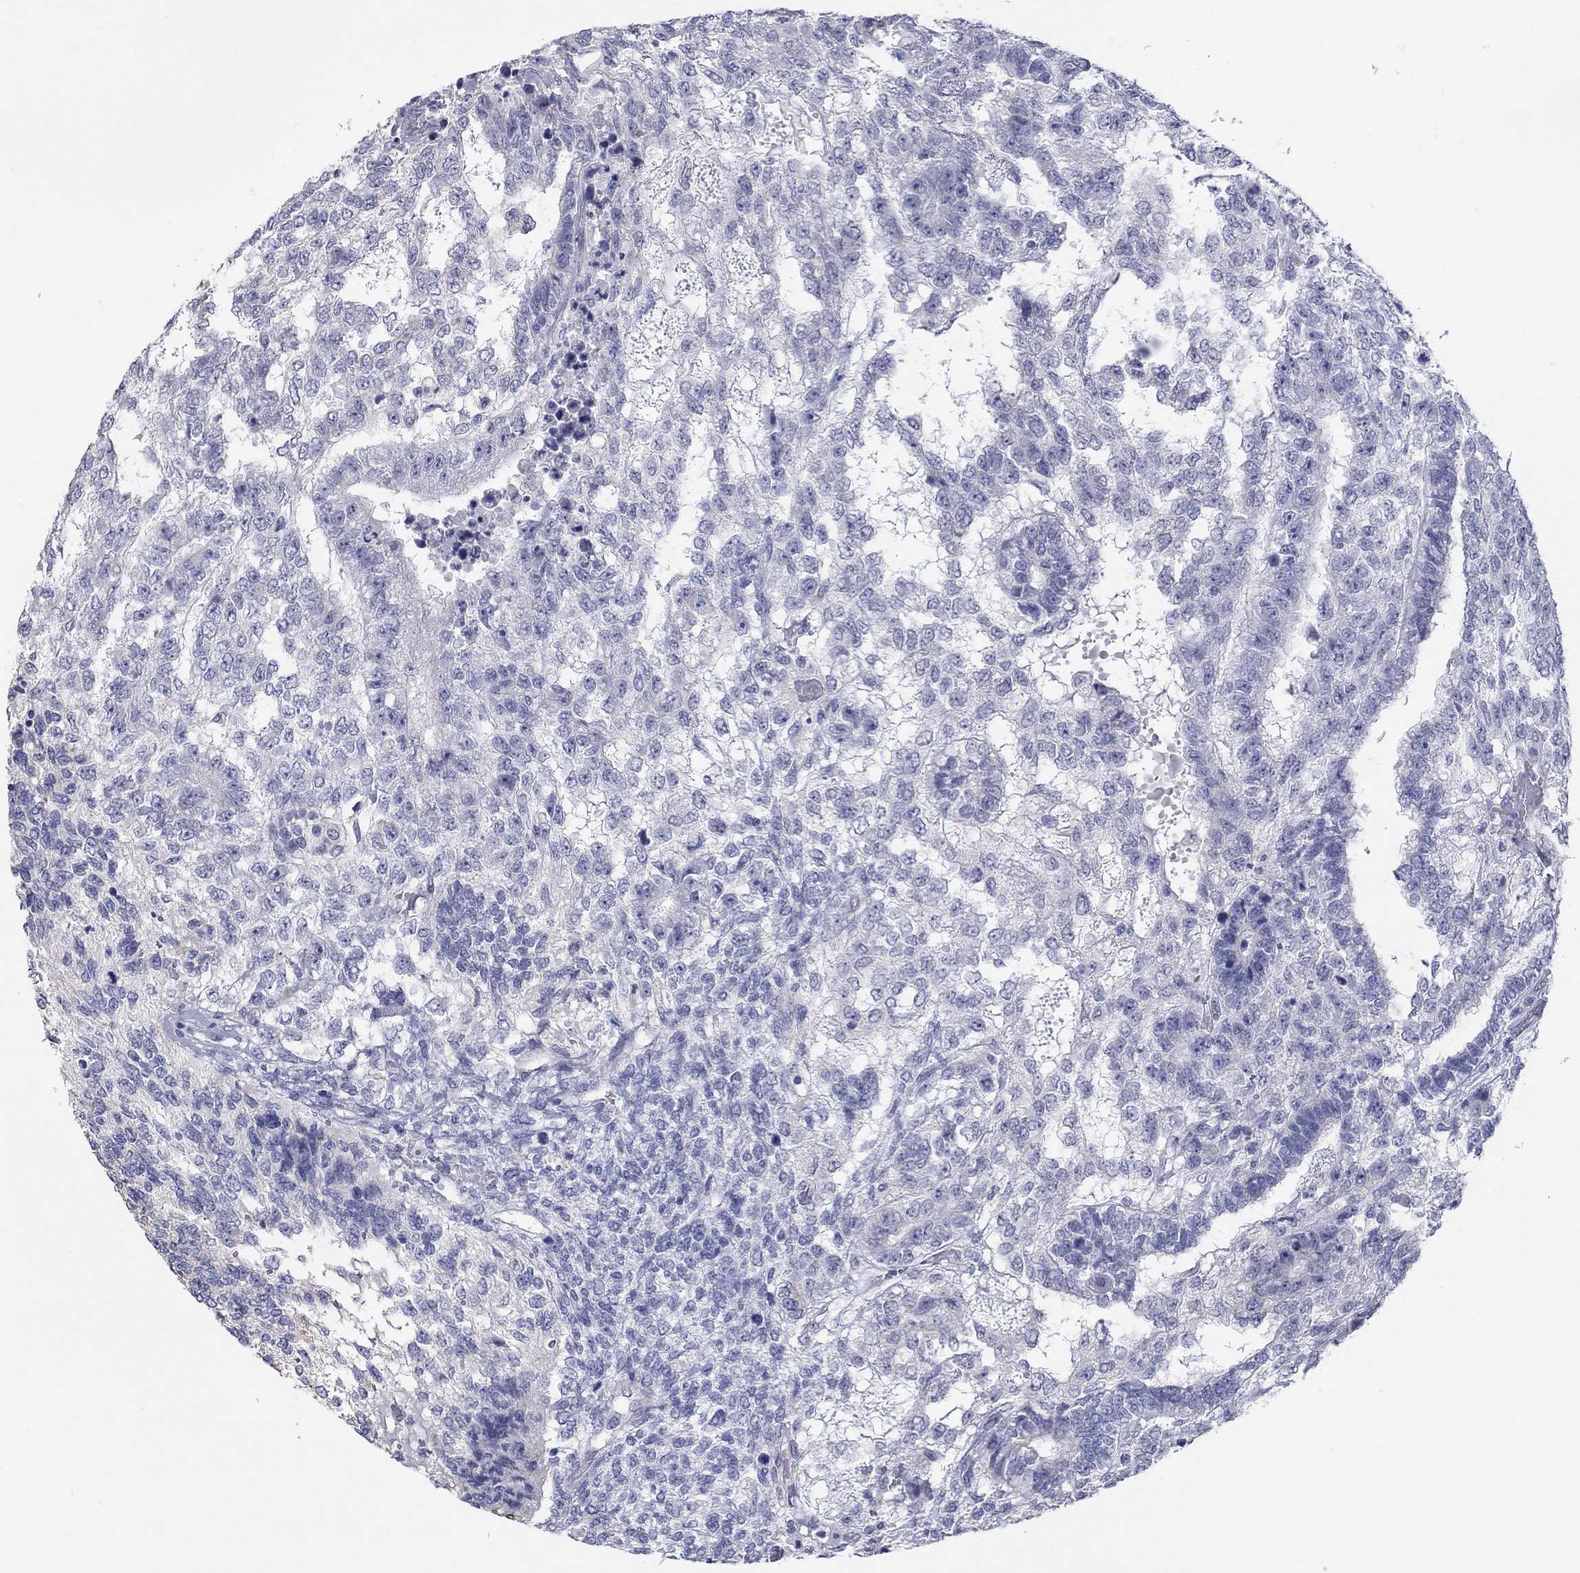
{"staining": {"intensity": "negative", "quantity": "none", "location": "none"}, "tissue": "testis cancer", "cell_type": "Tumor cells", "image_type": "cancer", "snomed": [{"axis": "morphology", "description": "Seminoma, NOS"}, {"axis": "morphology", "description": "Carcinoma, Embryonal, NOS"}, {"axis": "topography", "description": "Testis"}], "caption": "Tumor cells are negative for brown protein staining in testis cancer. (Brightfield microscopy of DAB (3,3'-diaminobenzidine) IHC at high magnification).", "gene": "LRRC4C", "patient": {"sex": "male", "age": 41}}